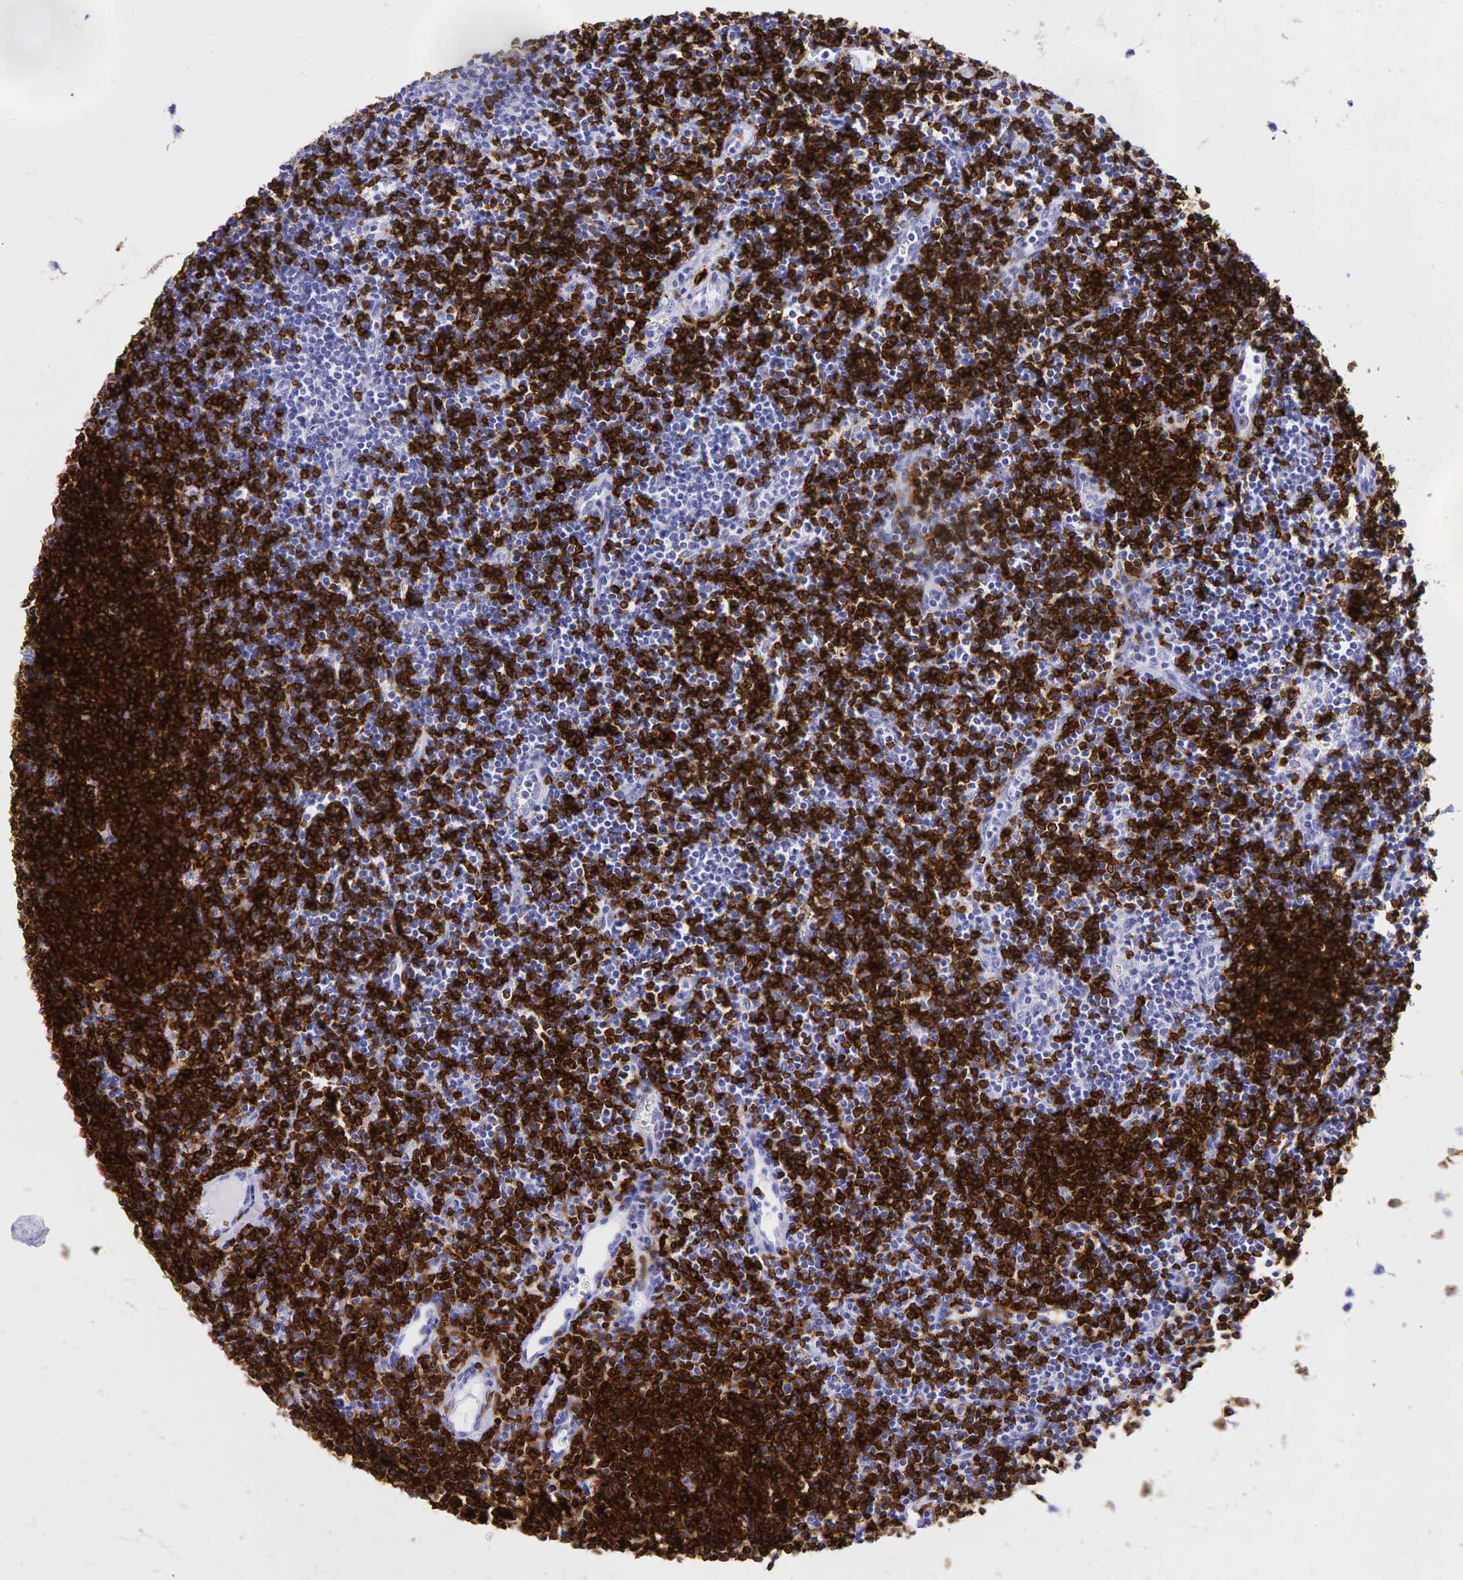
{"staining": {"intensity": "strong", "quantity": ">75%", "location": "cytoplasmic/membranous"}, "tissue": "lymphoma", "cell_type": "Tumor cells", "image_type": "cancer", "snomed": [{"axis": "morphology", "description": "Malignant lymphoma, non-Hodgkin's type, Low grade"}, {"axis": "topography", "description": "Lymph node"}], "caption": "This micrograph shows IHC staining of human lymphoma, with high strong cytoplasmic/membranous positivity in approximately >75% of tumor cells.", "gene": "CD79A", "patient": {"sex": "male", "age": 65}}